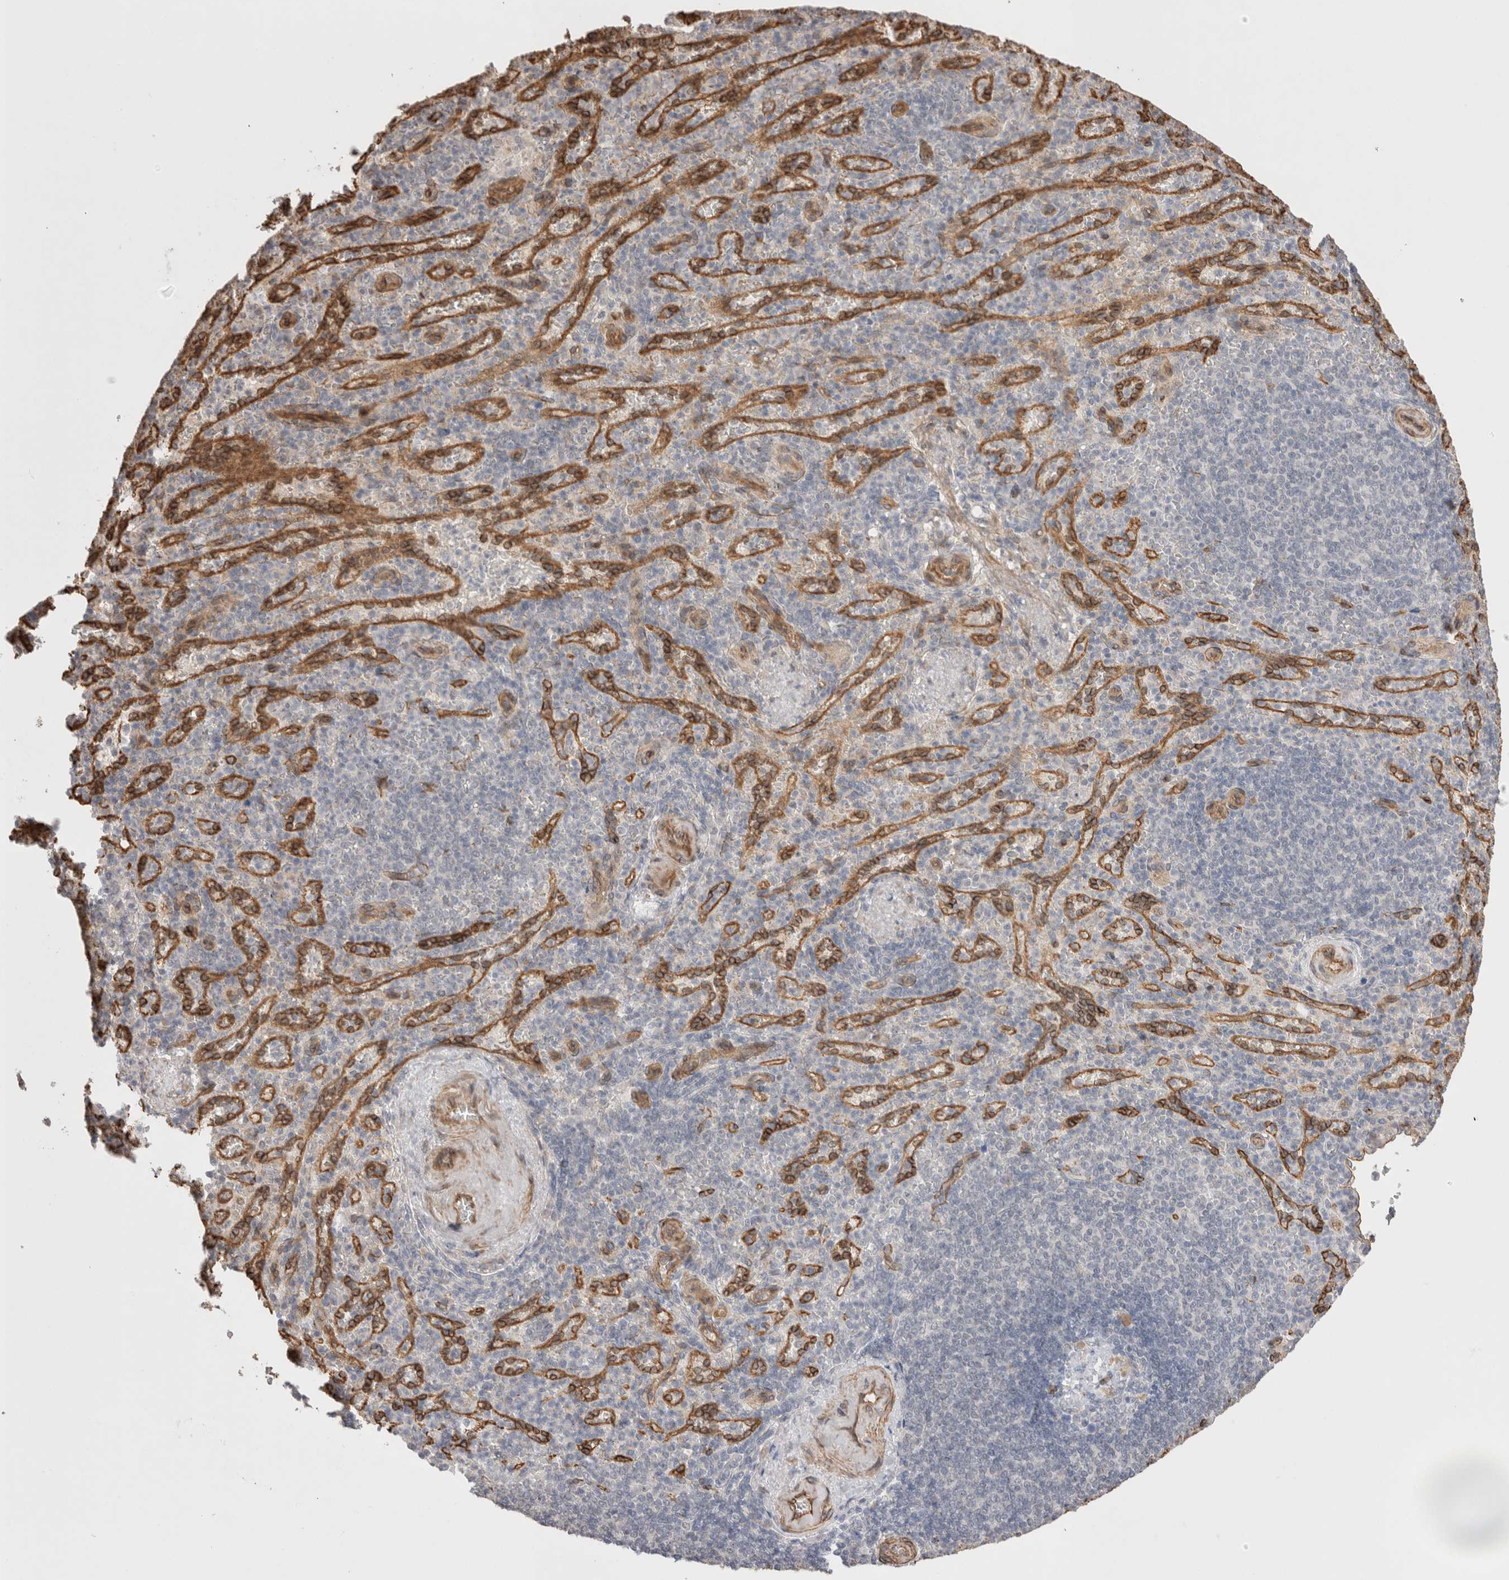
{"staining": {"intensity": "negative", "quantity": "none", "location": "none"}, "tissue": "spleen", "cell_type": "Cells in red pulp", "image_type": "normal", "snomed": [{"axis": "morphology", "description": "Normal tissue, NOS"}, {"axis": "topography", "description": "Spleen"}], "caption": "A histopathology image of human spleen is negative for staining in cells in red pulp. Brightfield microscopy of immunohistochemistry stained with DAB (3,3'-diaminobenzidine) (brown) and hematoxylin (blue), captured at high magnification.", "gene": "CAAP1", "patient": {"sex": "female", "age": 74}}